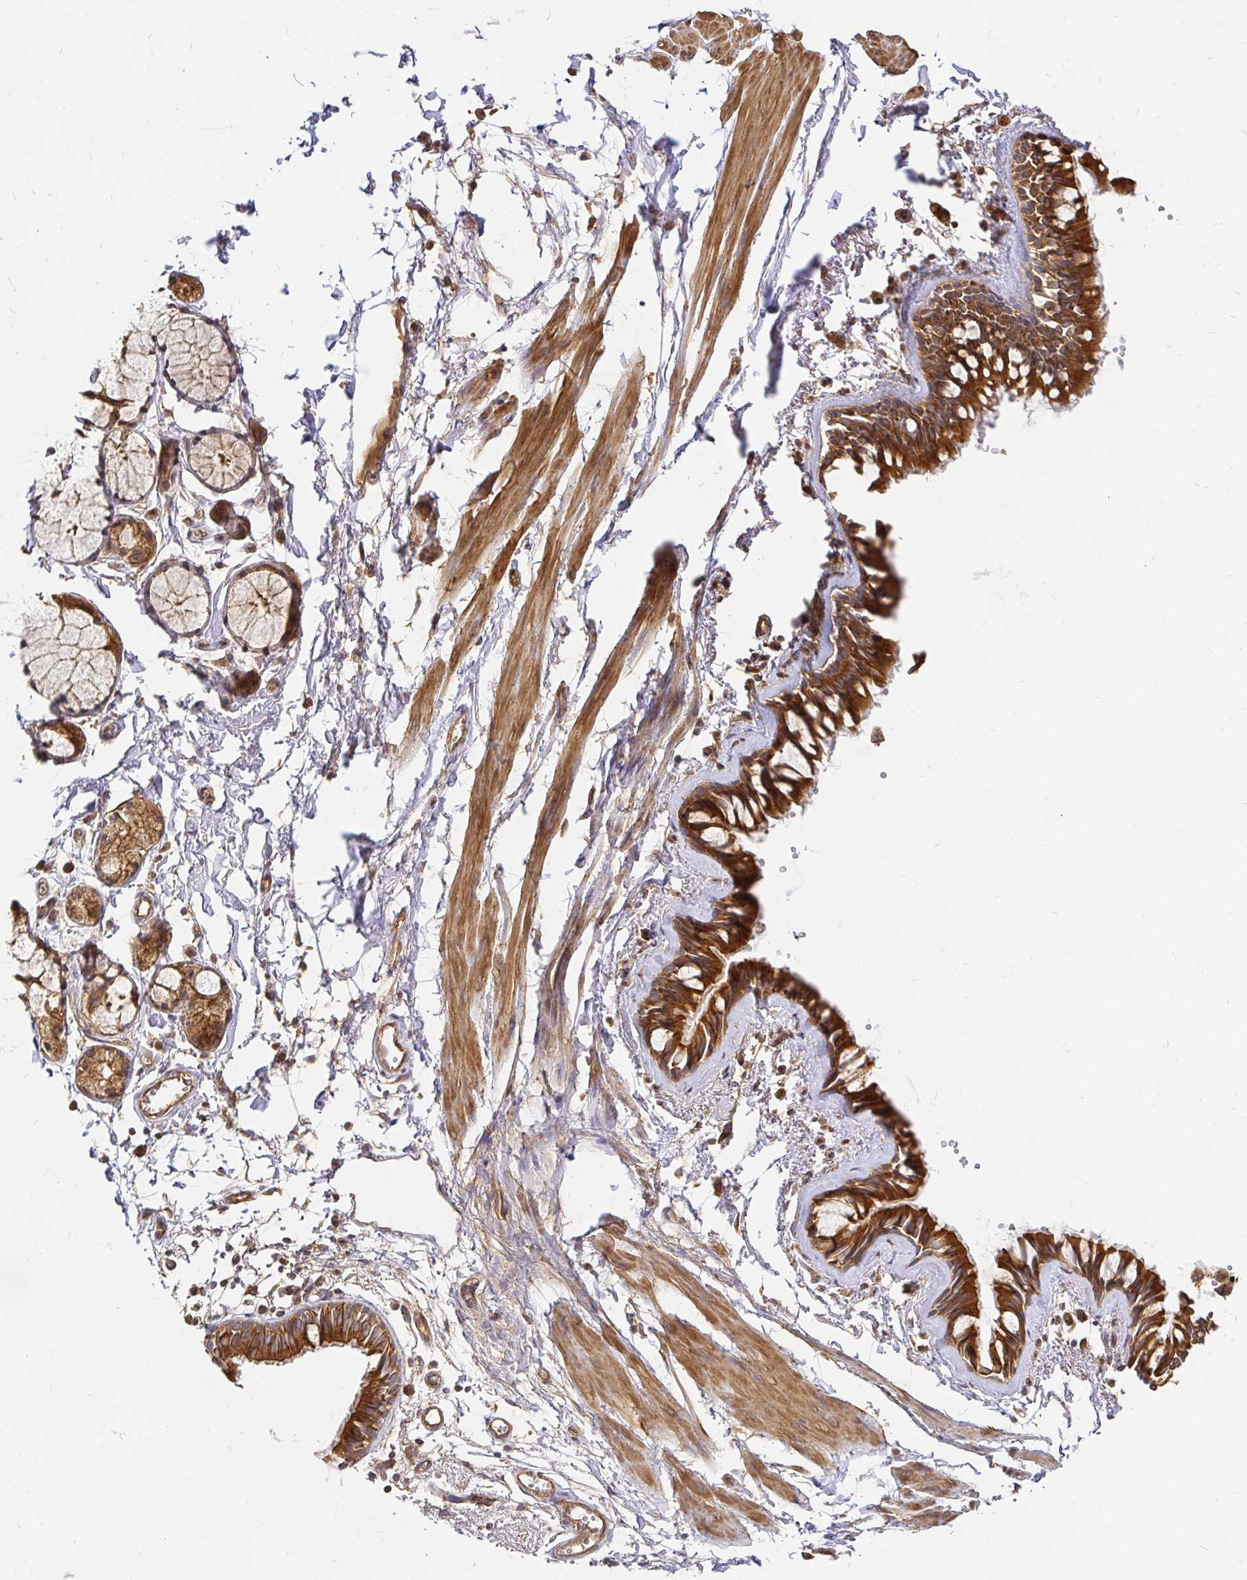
{"staining": {"intensity": "strong", "quantity": ">75%", "location": "cytoplasmic/membranous"}, "tissue": "bronchus", "cell_type": "Respiratory epithelial cells", "image_type": "normal", "snomed": [{"axis": "morphology", "description": "Normal tissue, NOS"}, {"axis": "topography", "description": "Bronchus"}], "caption": "Immunohistochemistry (IHC) image of normal bronchus stained for a protein (brown), which shows high levels of strong cytoplasmic/membranous expression in approximately >75% of respiratory epithelial cells.", "gene": "KIF5B", "patient": {"sex": "female", "age": 59}}